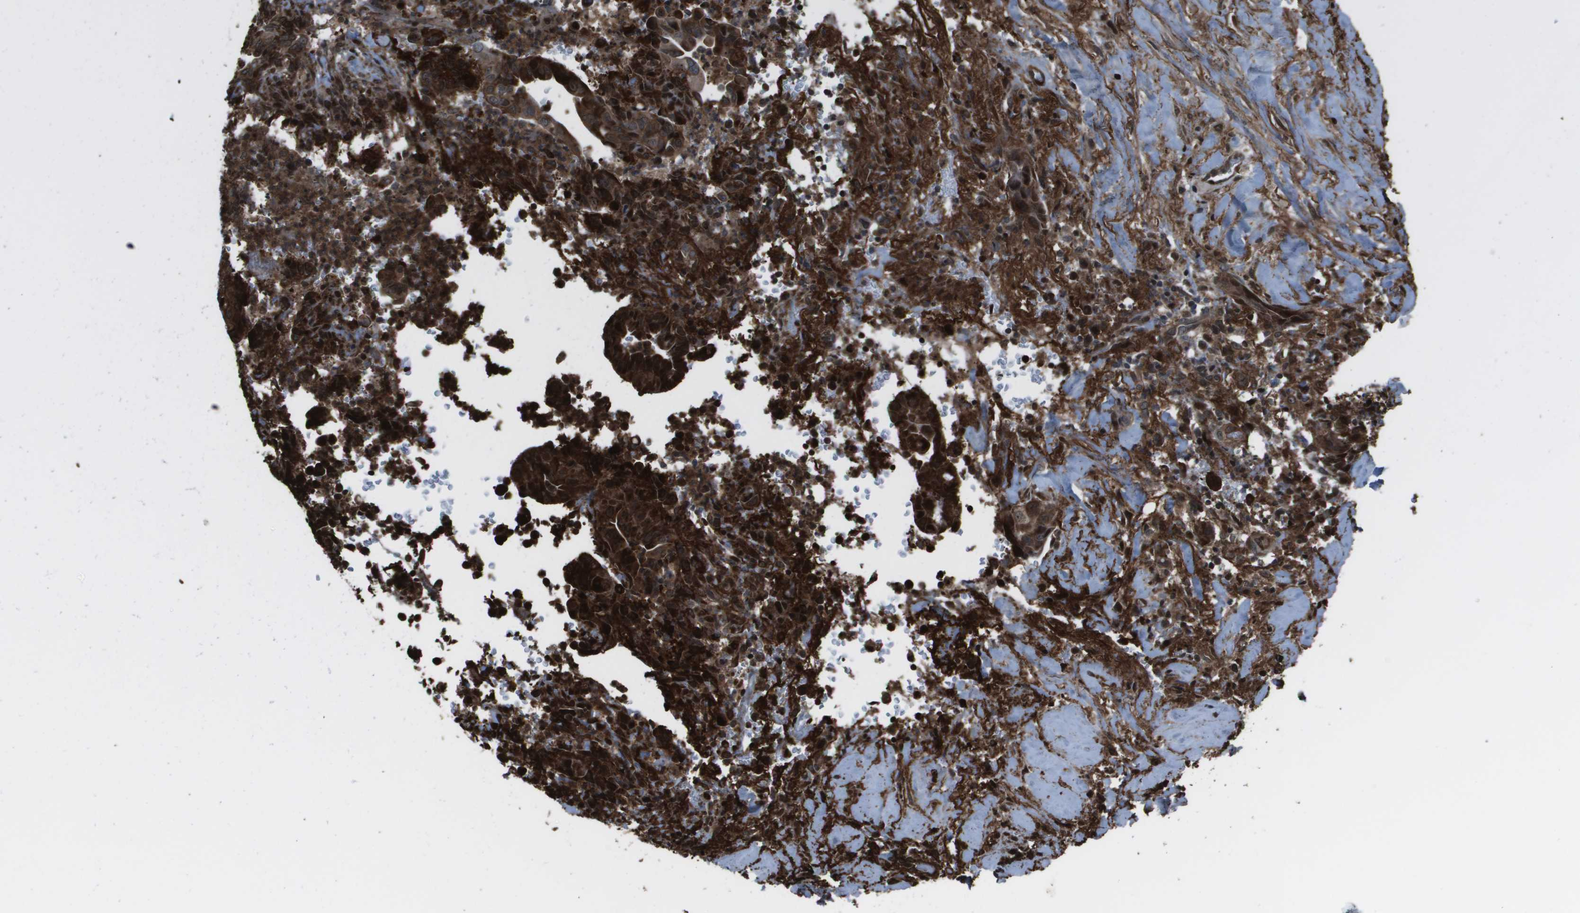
{"staining": {"intensity": "strong", "quantity": ">75%", "location": "cytoplasmic/membranous"}, "tissue": "liver cancer", "cell_type": "Tumor cells", "image_type": "cancer", "snomed": [{"axis": "morphology", "description": "Cholangiocarcinoma"}, {"axis": "topography", "description": "Liver"}], "caption": "Protein staining by IHC exhibits strong cytoplasmic/membranous positivity in about >75% of tumor cells in liver cholangiocarcinoma. Immunohistochemistry stains the protein in brown and the nuclei are stained blue.", "gene": "AXIN2", "patient": {"sex": "female", "age": 67}}